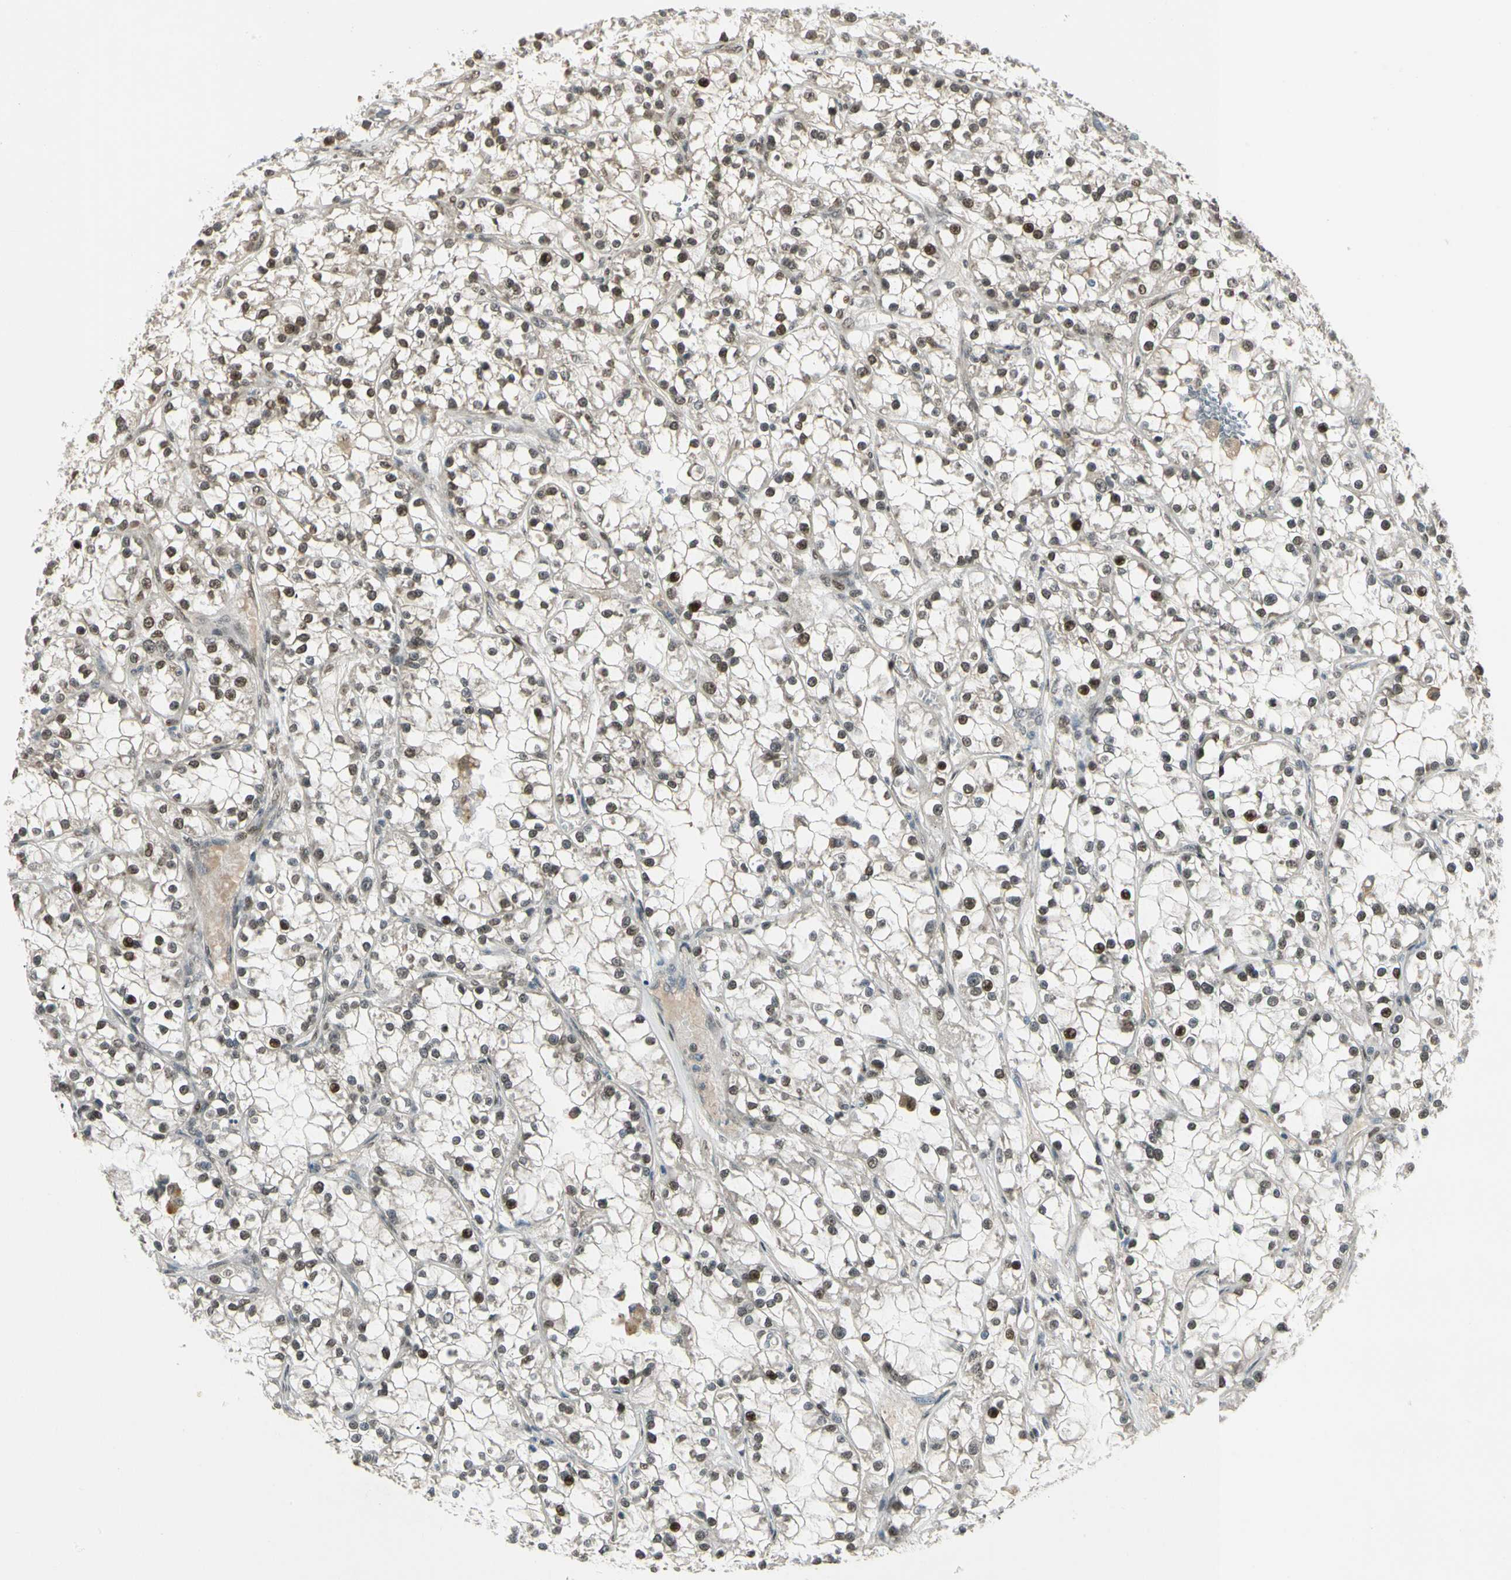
{"staining": {"intensity": "weak", "quantity": "25%-75%", "location": "nuclear"}, "tissue": "renal cancer", "cell_type": "Tumor cells", "image_type": "cancer", "snomed": [{"axis": "morphology", "description": "Adenocarcinoma, NOS"}, {"axis": "topography", "description": "Kidney"}], "caption": "A histopathology image of renal cancer (adenocarcinoma) stained for a protein exhibits weak nuclear brown staining in tumor cells.", "gene": "GTF3A", "patient": {"sex": "female", "age": 52}}